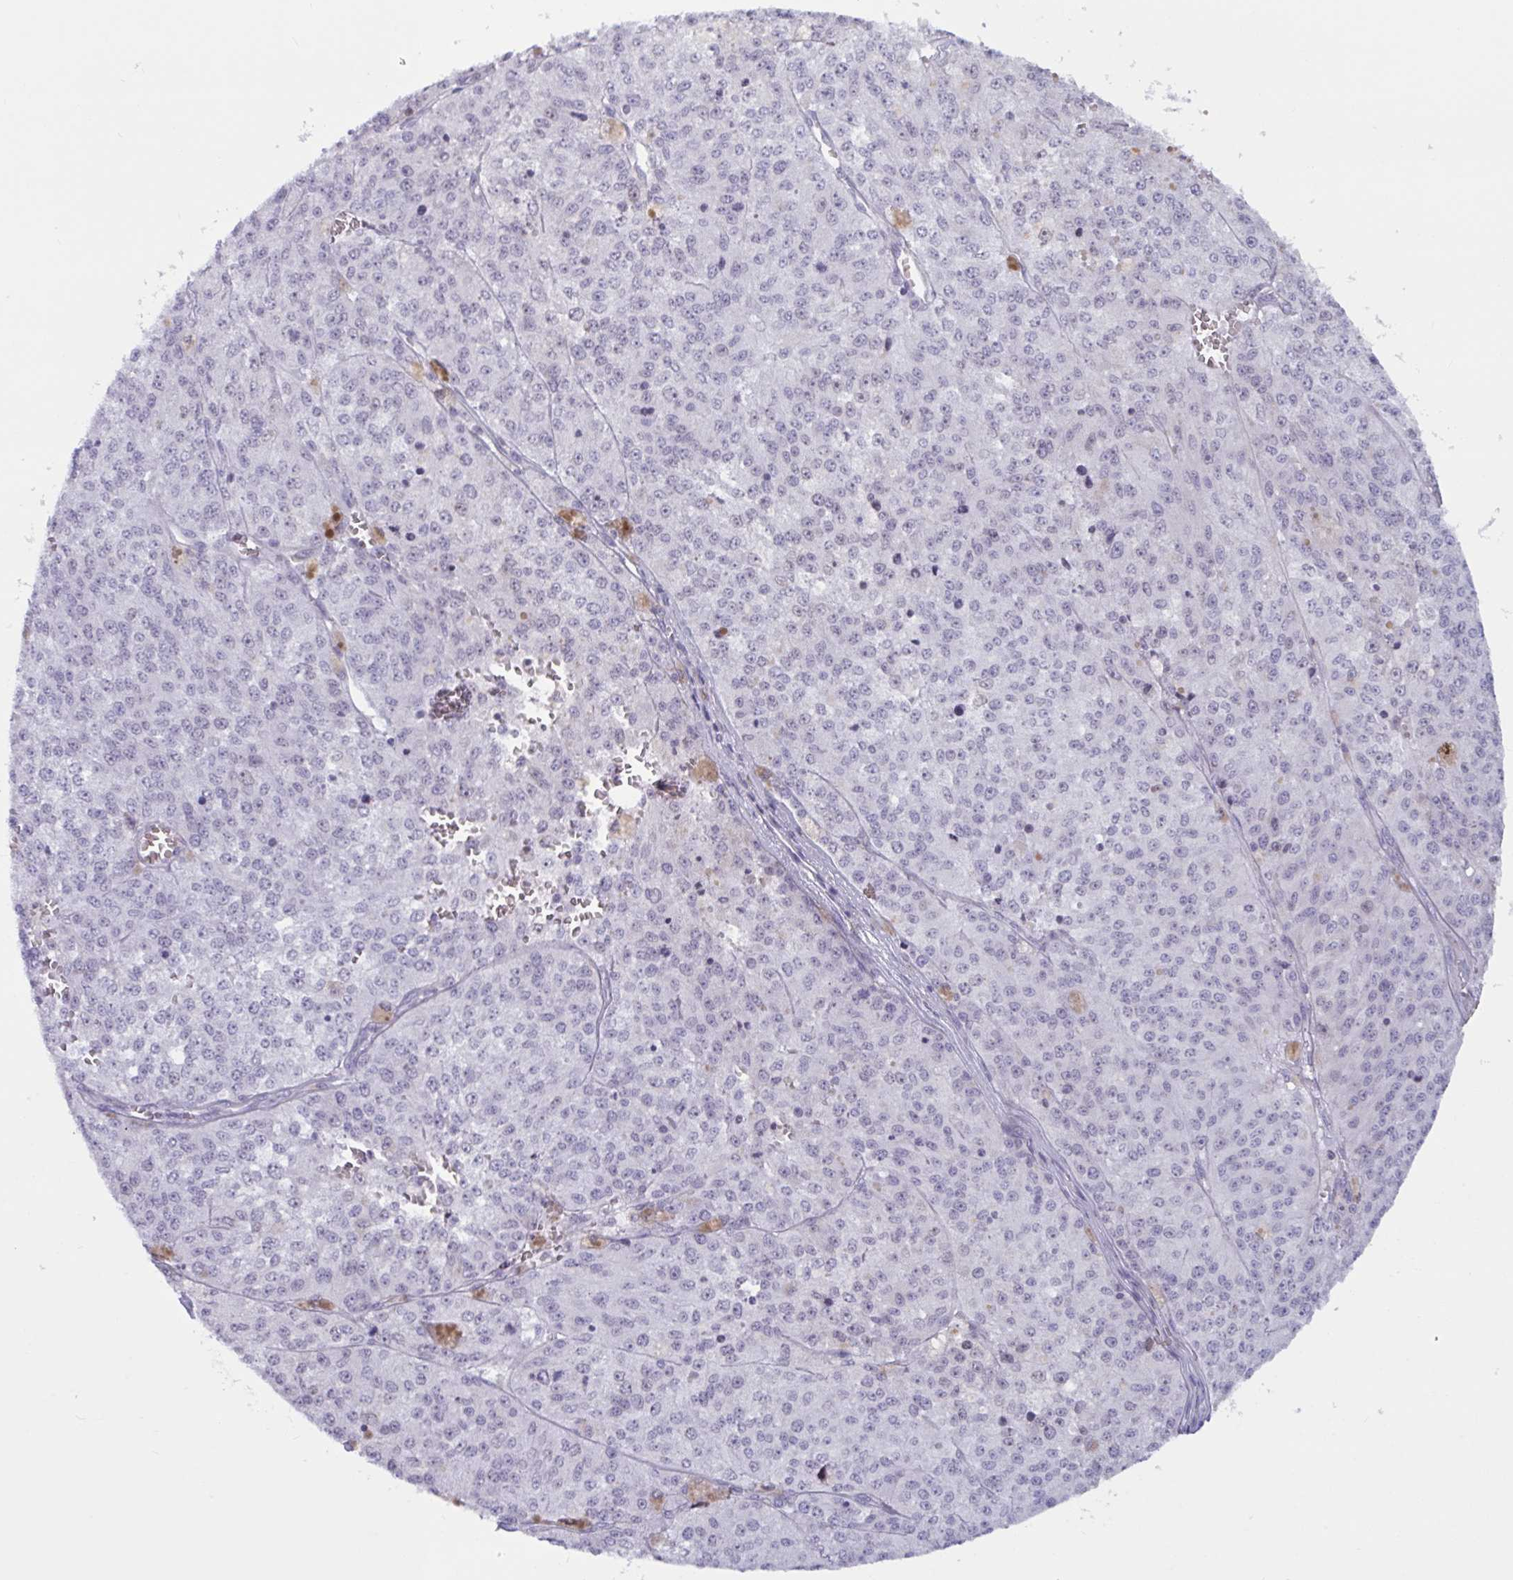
{"staining": {"intensity": "negative", "quantity": "none", "location": "none"}, "tissue": "melanoma", "cell_type": "Tumor cells", "image_type": "cancer", "snomed": [{"axis": "morphology", "description": "Malignant melanoma, Metastatic site"}, {"axis": "topography", "description": "Lymph node"}], "caption": "This image is of melanoma stained with IHC to label a protein in brown with the nuclei are counter-stained blue. There is no expression in tumor cells.", "gene": "TANK", "patient": {"sex": "female", "age": 64}}